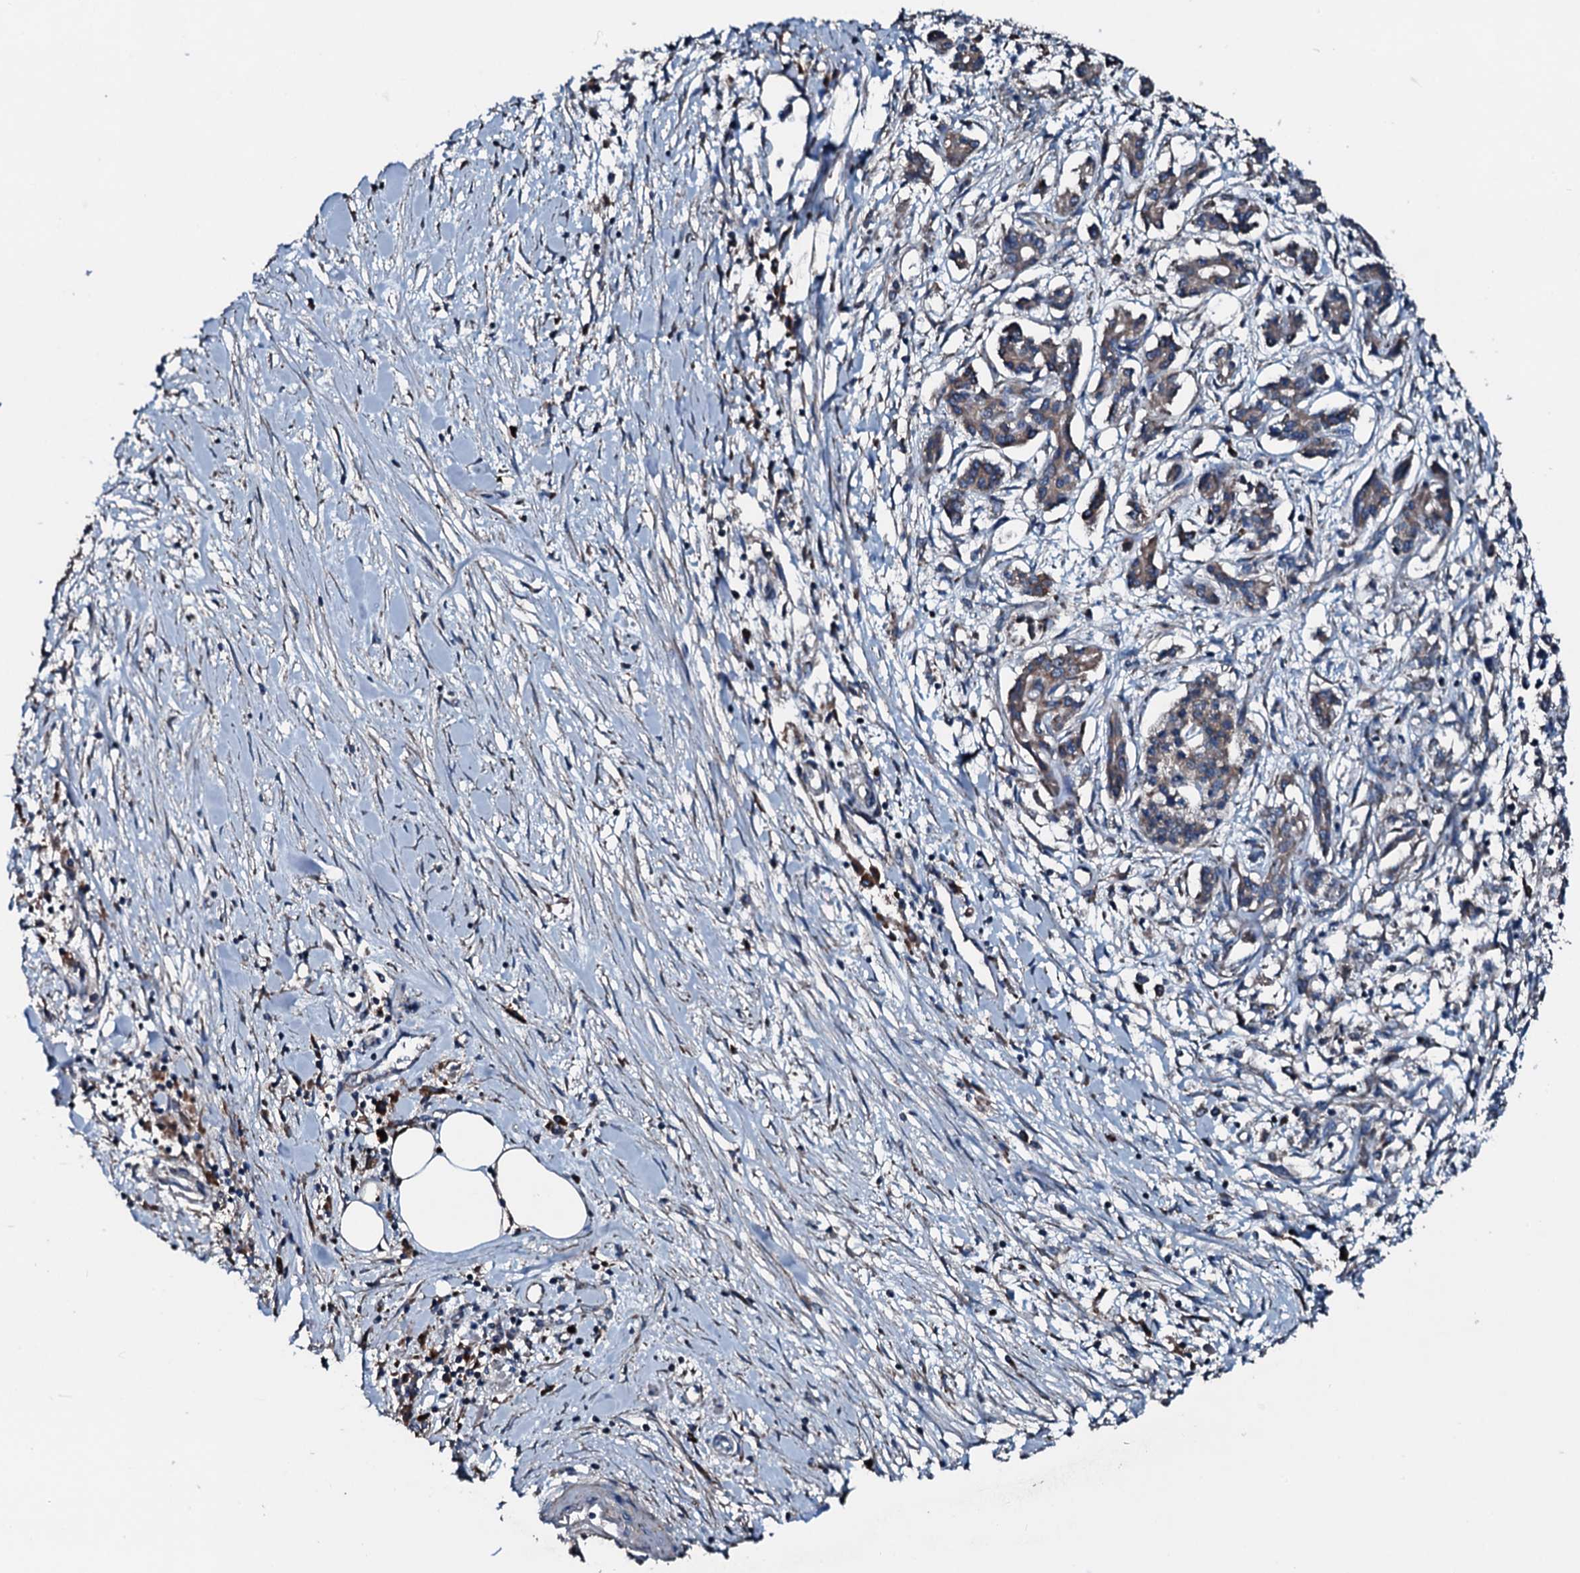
{"staining": {"intensity": "weak", "quantity": ">75%", "location": "cytoplasmic/membranous"}, "tissue": "pancreatic cancer", "cell_type": "Tumor cells", "image_type": "cancer", "snomed": [{"axis": "morphology", "description": "Adenocarcinoma, NOS"}, {"axis": "topography", "description": "Pancreas"}], "caption": "This micrograph shows pancreatic cancer stained with immunohistochemistry (IHC) to label a protein in brown. The cytoplasmic/membranous of tumor cells show weak positivity for the protein. Nuclei are counter-stained blue.", "gene": "ACSS3", "patient": {"sex": "female", "age": 50}}